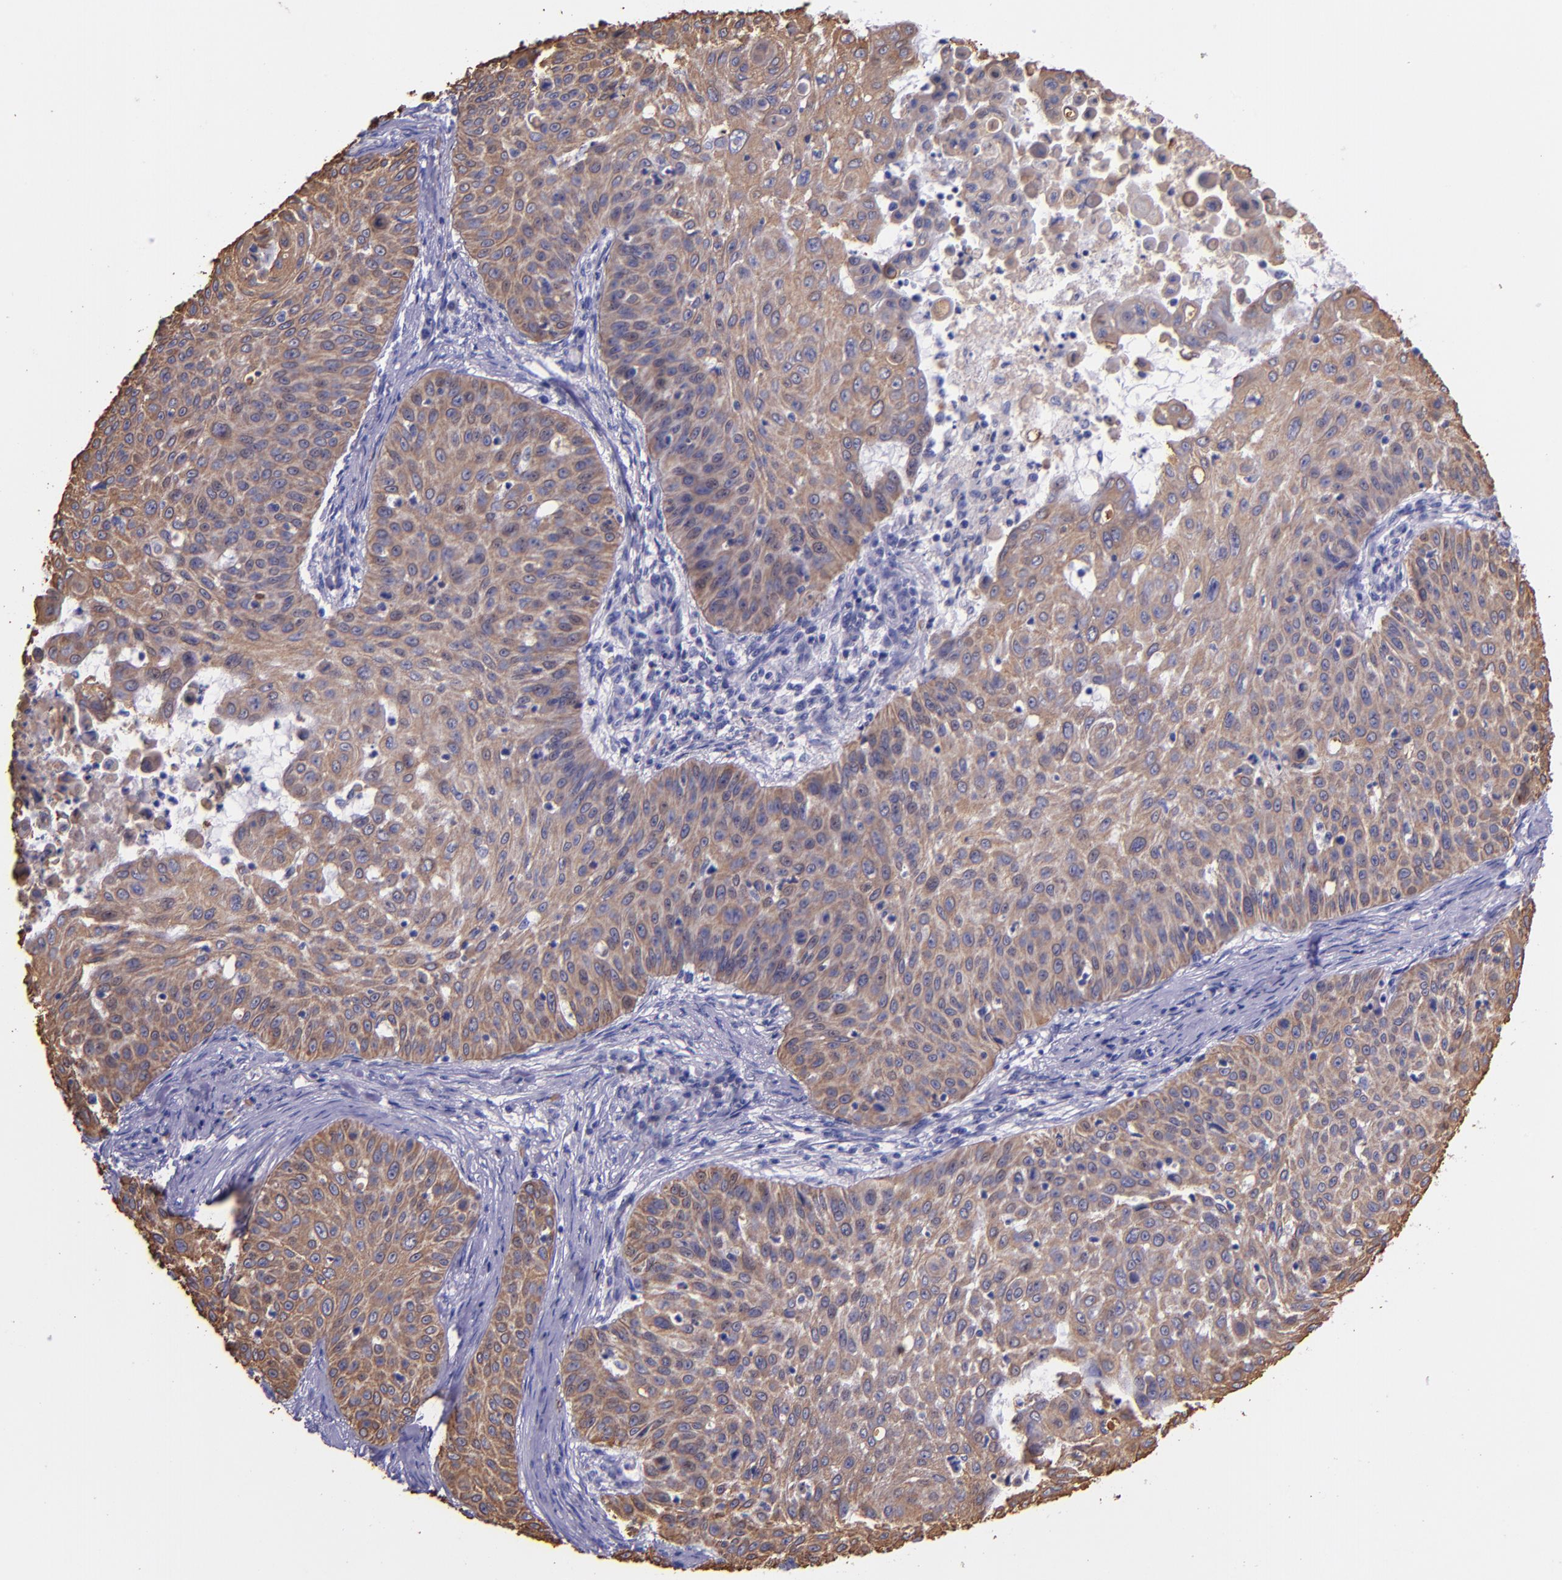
{"staining": {"intensity": "weak", "quantity": ">75%", "location": "cytoplasmic/membranous"}, "tissue": "skin cancer", "cell_type": "Tumor cells", "image_type": "cancer", "snomed": [{"axis": "morphology", "description": "Squamous cell carcinoma, NOS"}, {"axis": "topography", "description": "Skin"}], "caption": "Protein expression analysis of skin cancer demonstrates weak cytoplasmic/membranous expression in approximately >75% of tumor cells.", "gene": "KRT4", "patient": {"sex": "male", "age": 82}}